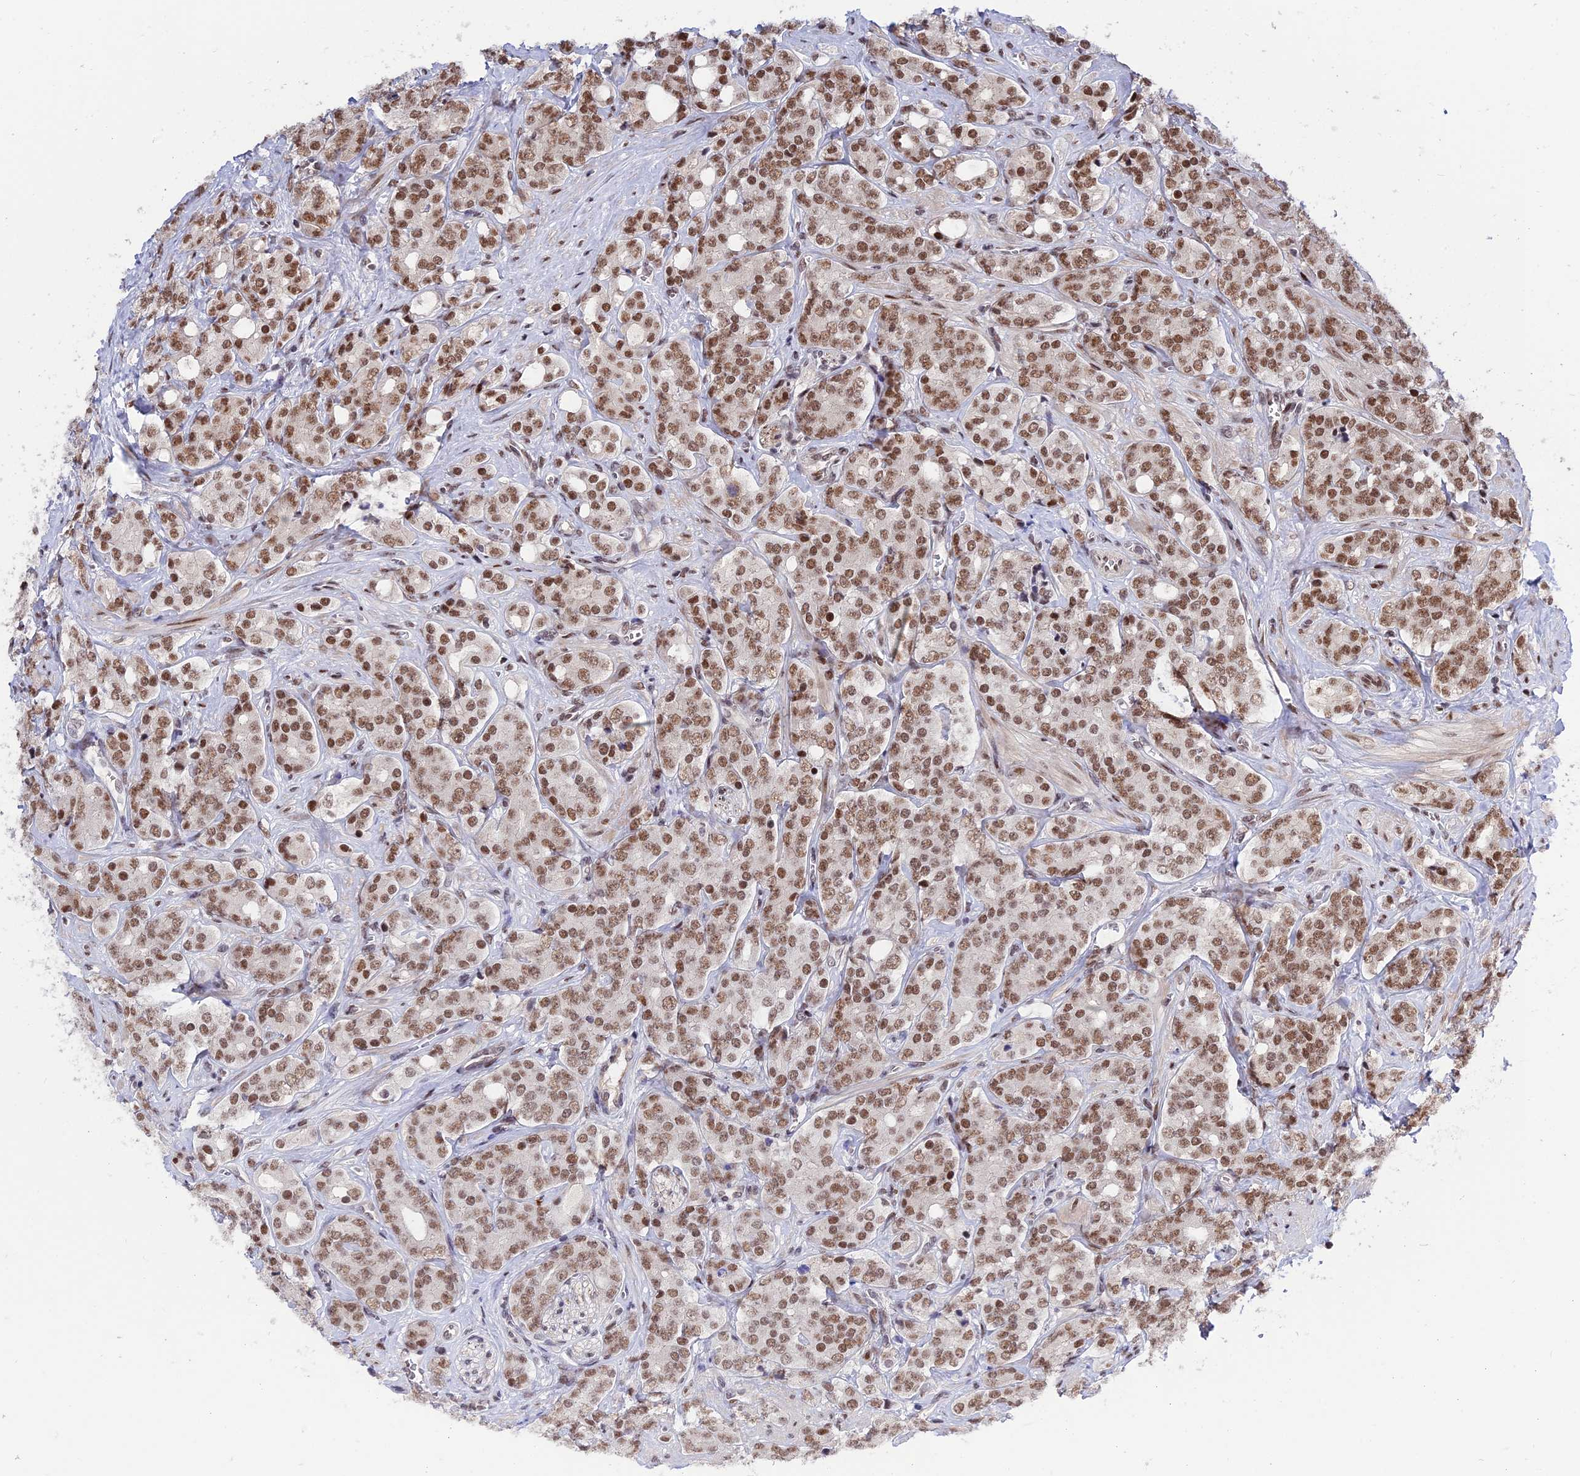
{"staining": {"intensity": "moderate", "quantity": ">75%", "location": "nuclear"}, "tissue": "prostate cancer", "cell_type": "Tumor cells", "image_type": "cancer", "snomed": [{"axis": "morphology", "description": "Adenocarcinoma, High grade"}, {"axis": "topography", "description": "Prostate"}], "caption": "Prostate adenocarcinoma (high-grade) stained with a protein marker reveals moderate staining in tumor cells.", "gene": "SYT15", "patient": {"sex": "male", "age": 62}}